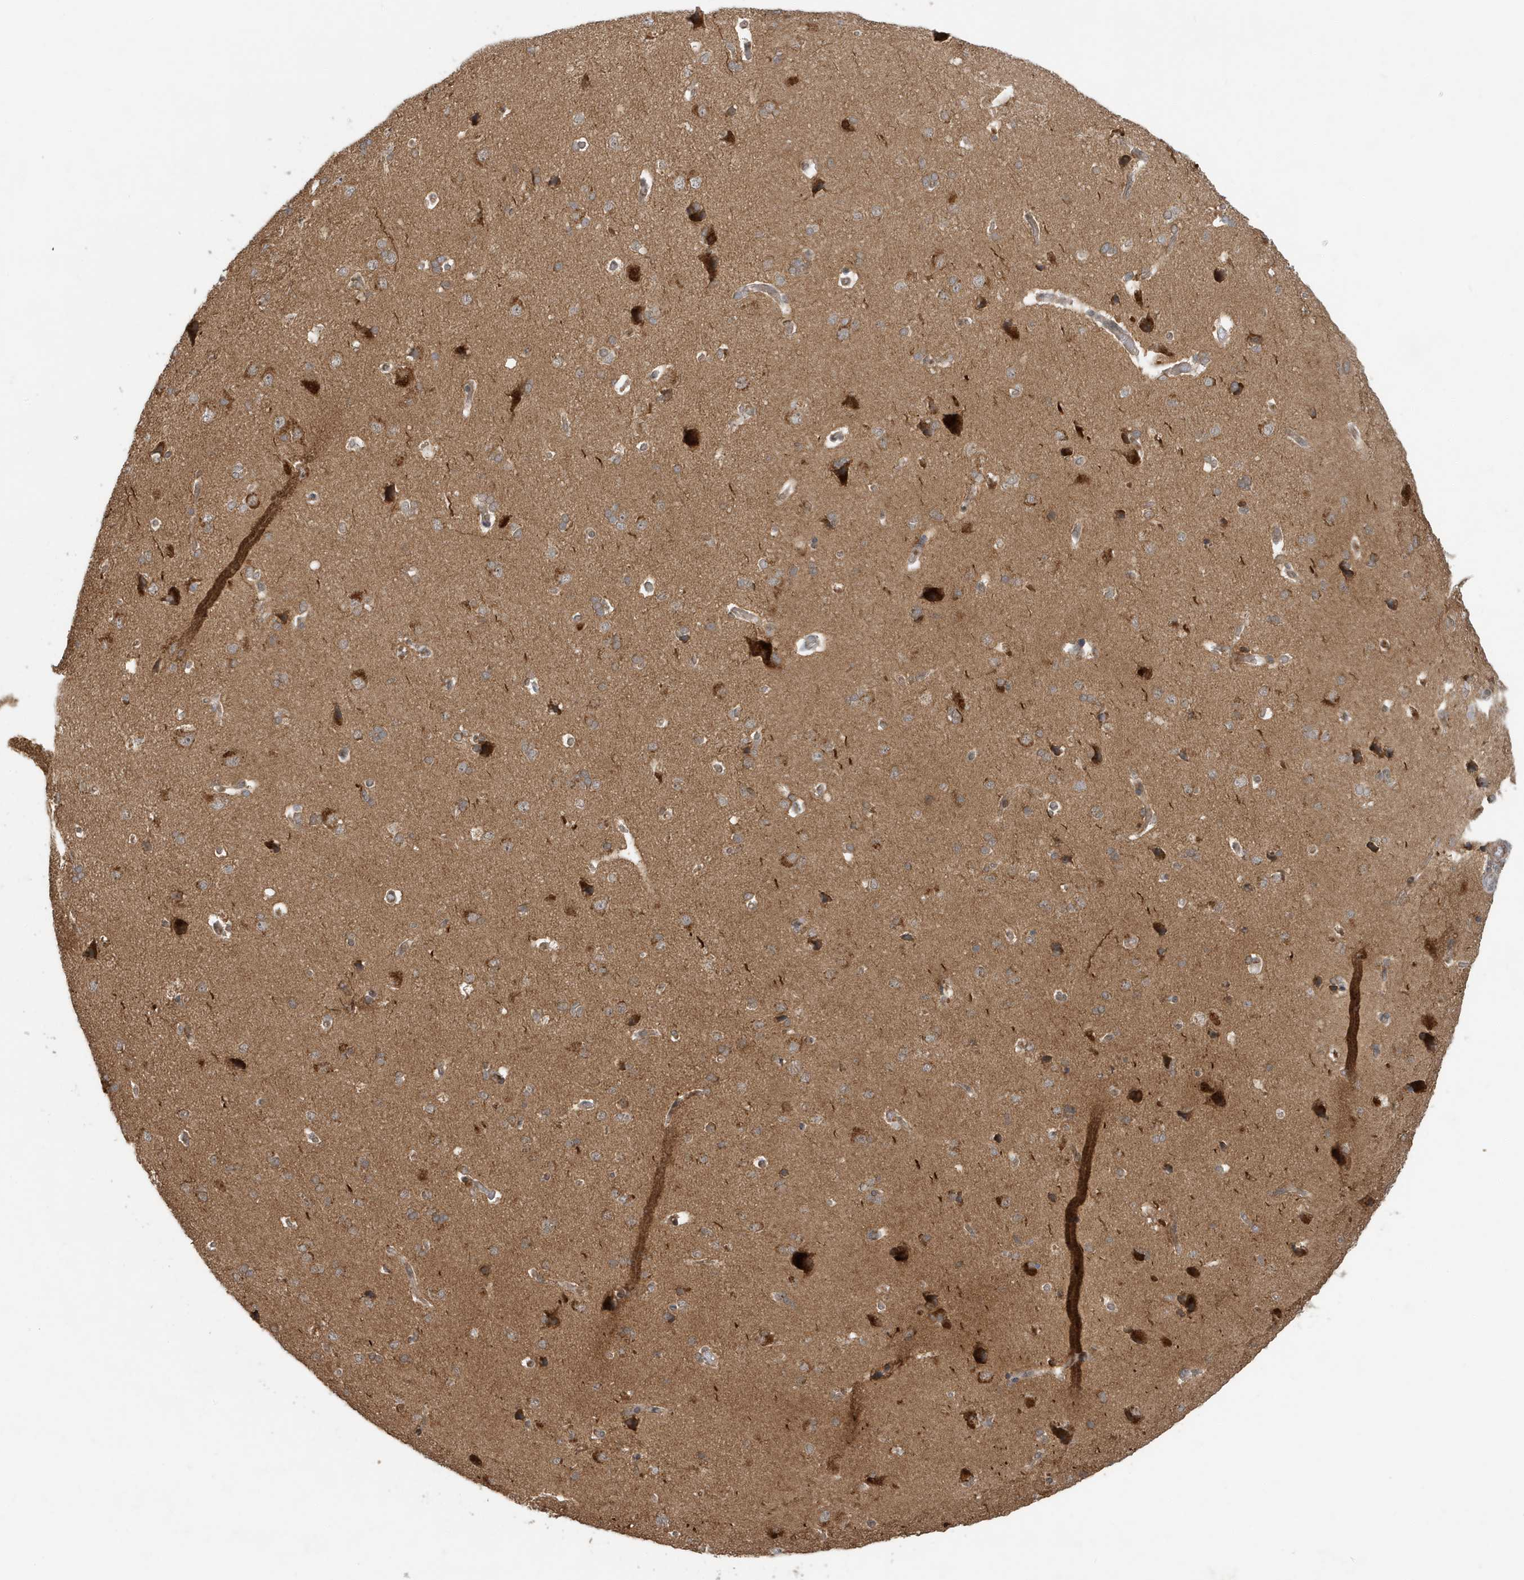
{"staining": {"intensity": "weak", "quantity": "25%-75%", "location": "cytoplasmic/membranous"}, "tissue": "cerebral cortex", "cell_type": "Endothelial cells", "image_type": "normal", "snomed": [{"axis": "morphology", "description": "Normal tissue, NOS"}, {"axis": "topography", "description": "Cerebral cortex"}], "caption": "IHC image of unremarkable cerebral cortex: cerebral cortex stained using IHC exhibits low levels of weak protein expression localized specifically in the cytoplasmic/membranous of endothelial cells, appearing as a cytoplasmic/membranous brown color.", "gene": "ABCB9", "patient": {"sex": "male", "age": 62}}